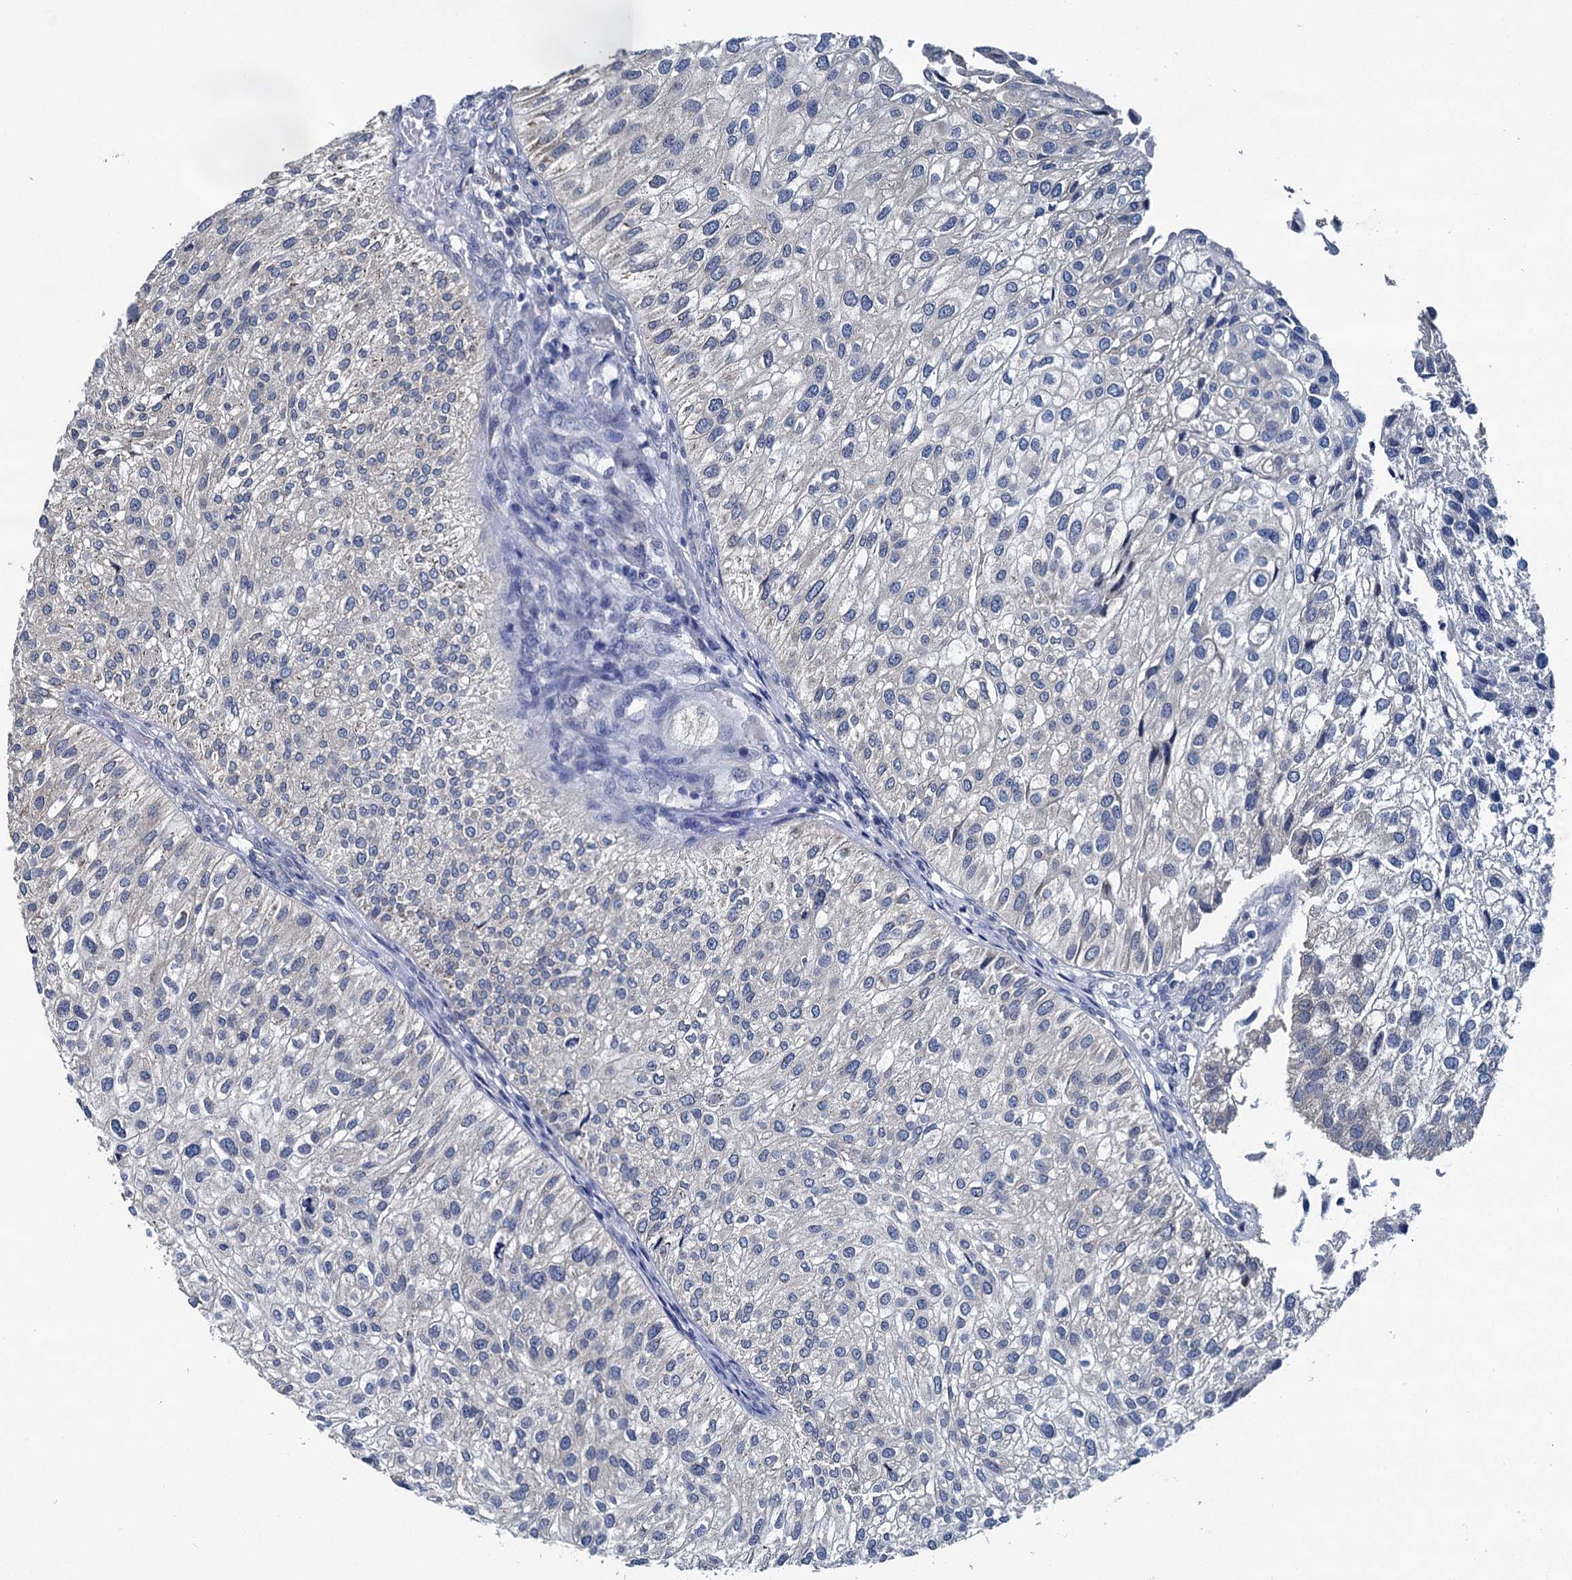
{"staining": {"intensity": "negative", "quantity": "none", "location": "none"}, "tissue": "urothelial cancer", "cell_type": "Tumor cells", "image_type": "cancer", "snomed": [{"axis": "morphology", "description": "Urothelial carcinoma, Low grade"}, {"axis": "topography", "description": "Urinary bladder"}], "caption": "A histopathology image of urothelial cancer stained for a protein demonstrates no brown staining in tumor cells.", "gene": "MIOX", "patient": {"sex": "female", "age": 89}}